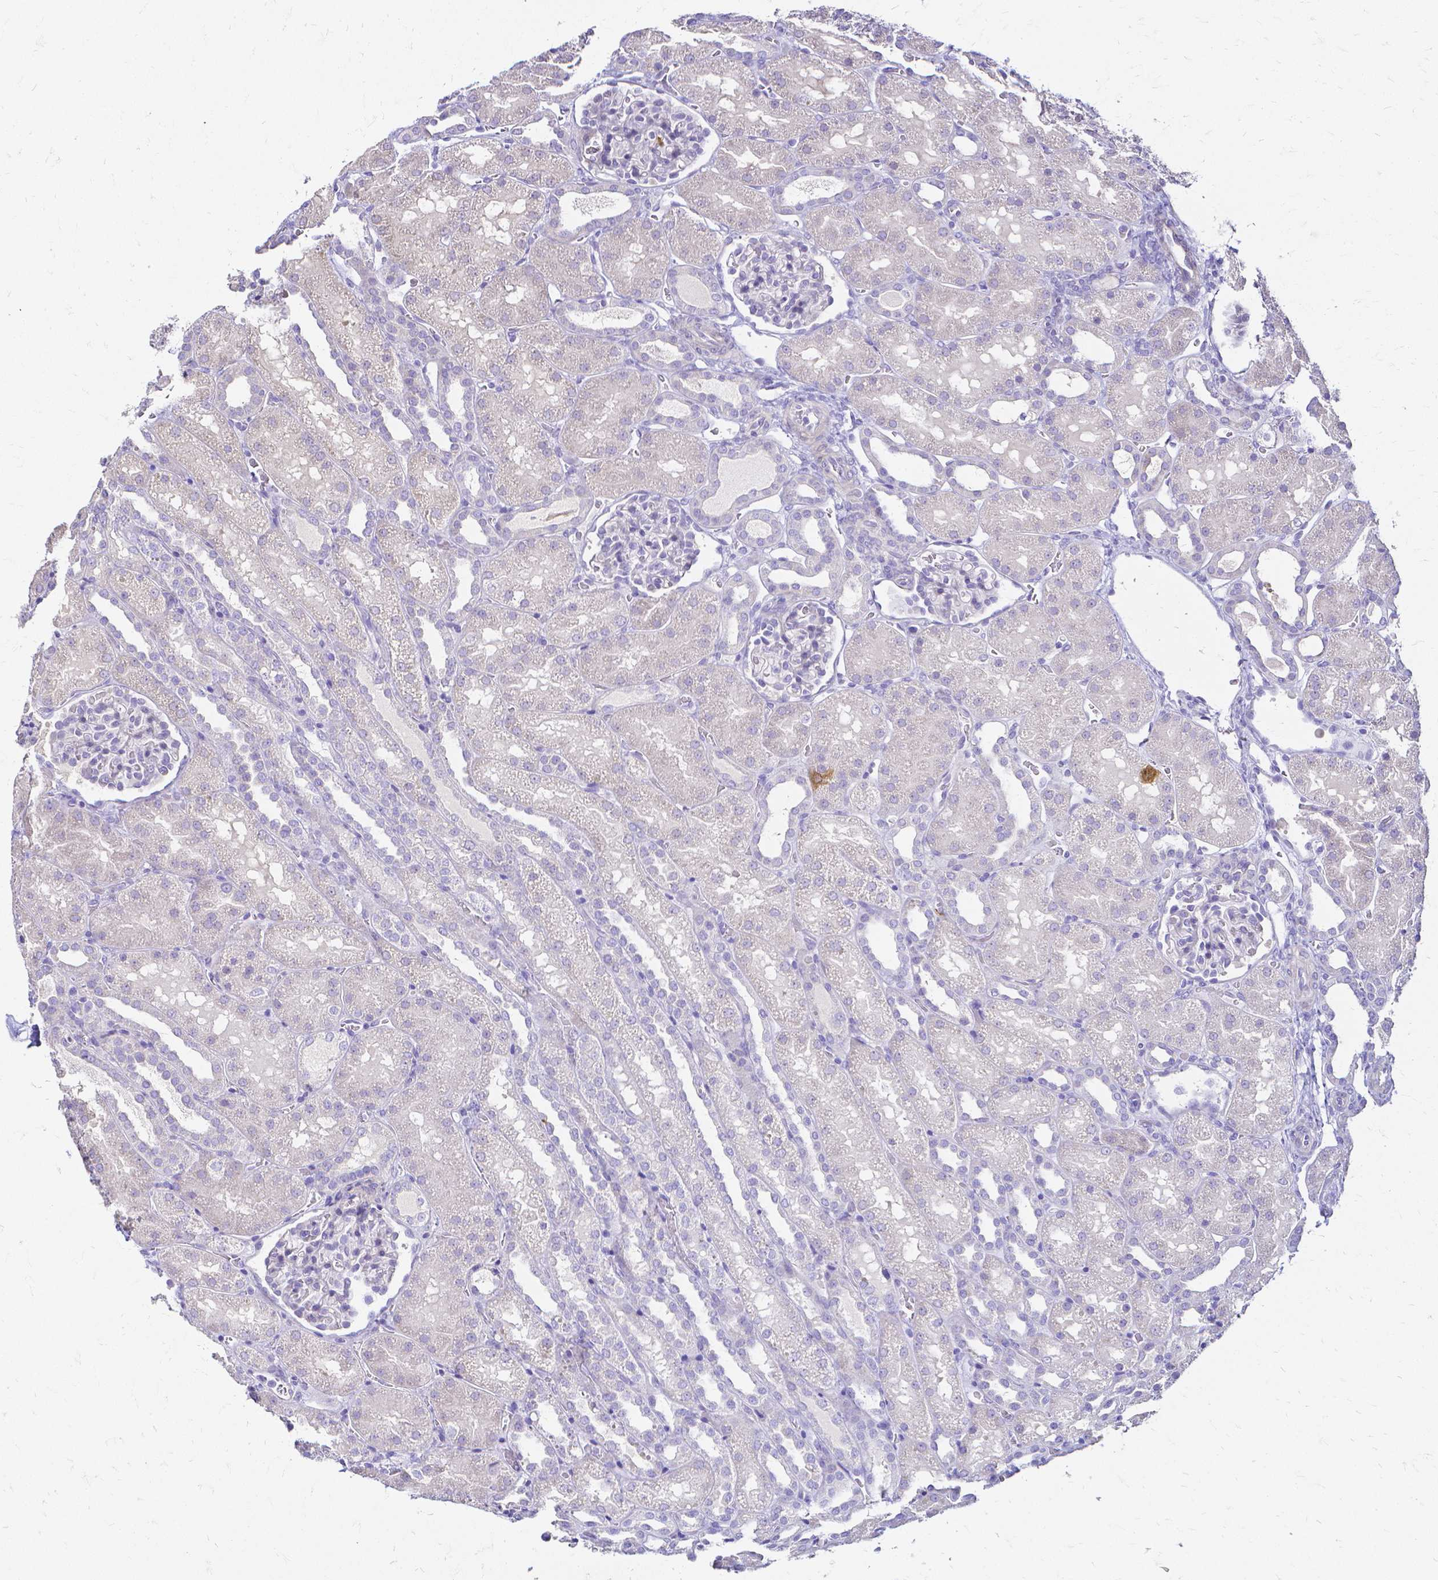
{"staining": {"intensity": "negative", "quantity": "none", "location": "none"}, "tissue": "kidney", "cell_type": "Cells in glomeruli", "image_type": "normal", "snomed": [{"axis": "morphology", "description": "Normal tissue, NOS"}, {"axis": "topography", "description": "Kidney"}], "caption": "This is an immunohistochemistry image of benign kidney. There is no positivity in cells in glomeruli.", "gene": "CCNB1", "patient": {"sex": "male", "age": 2}}